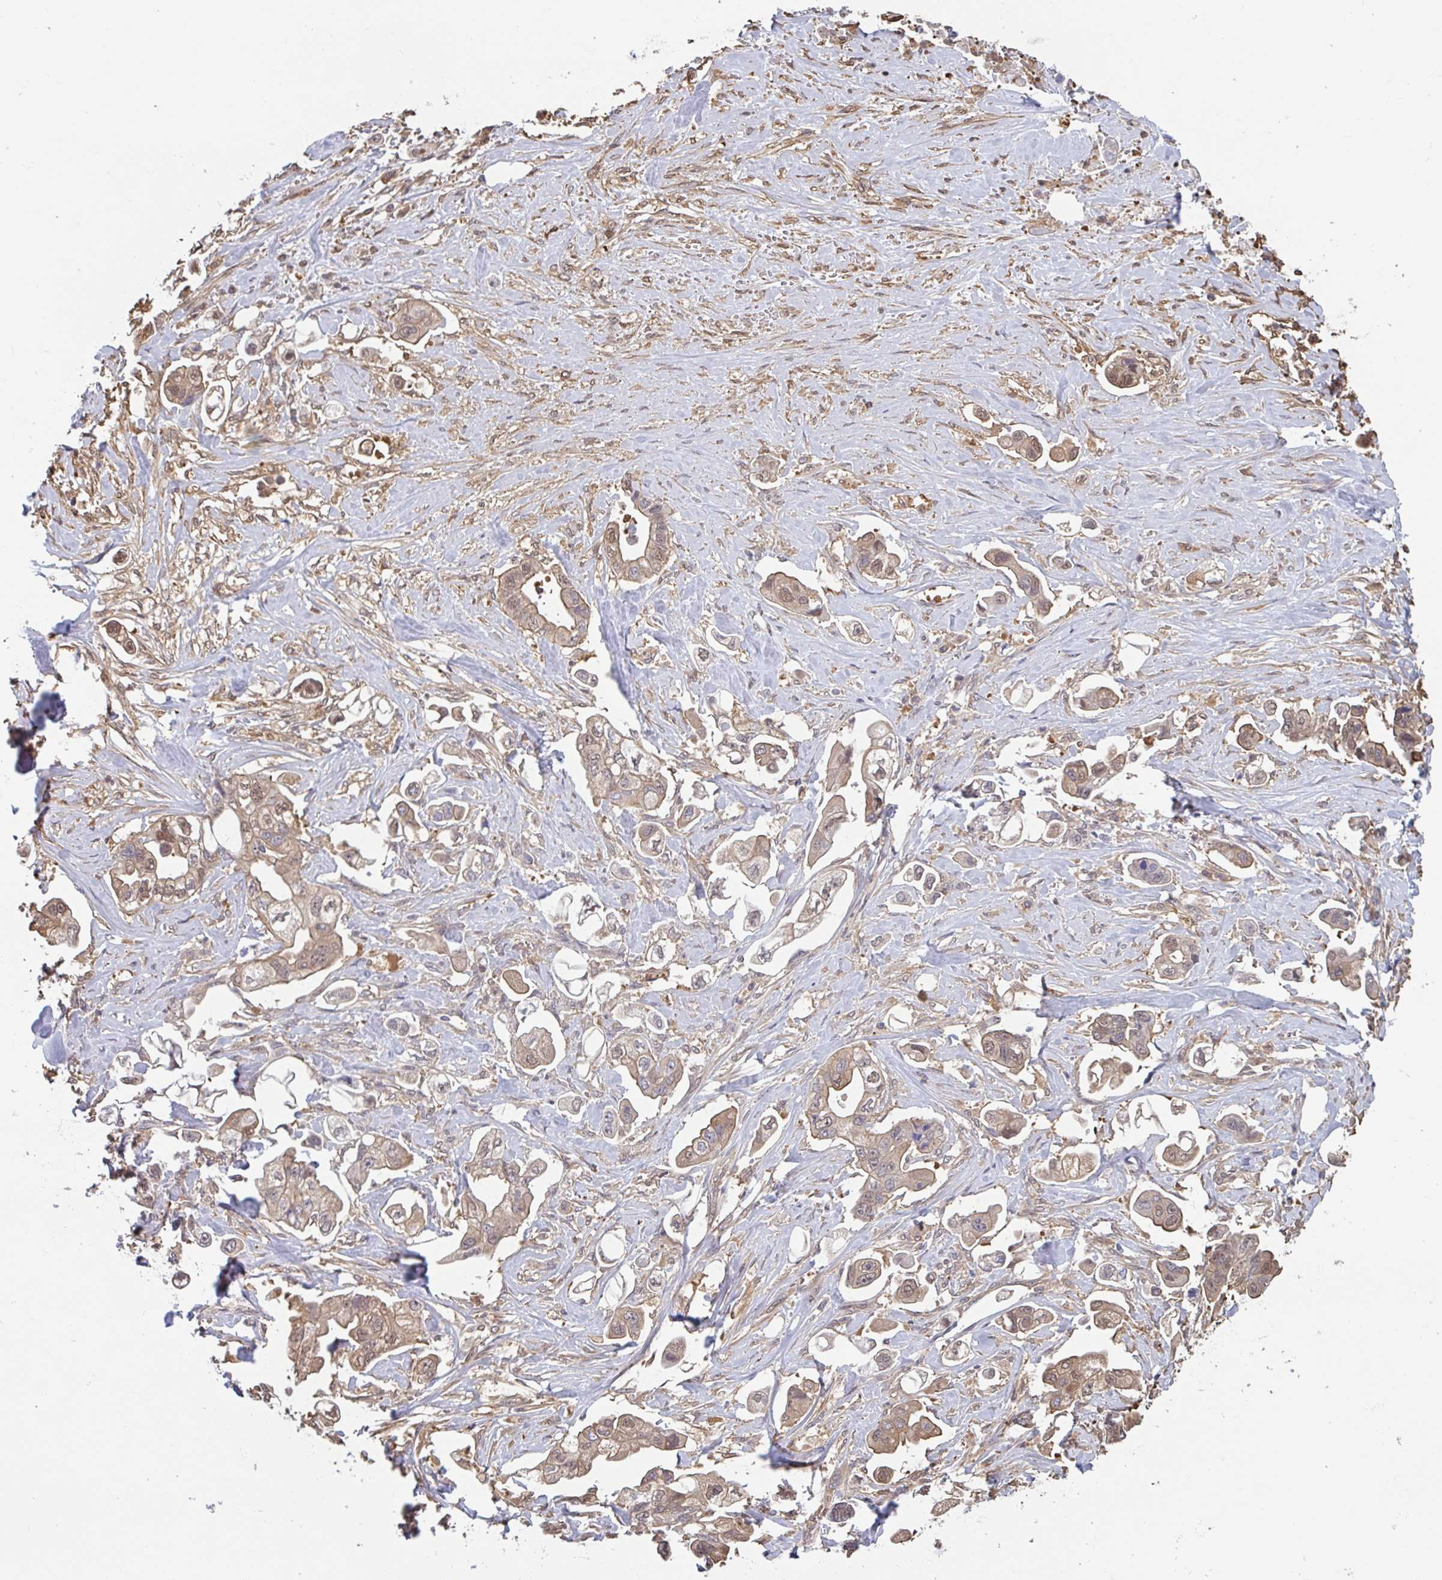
{"staining": {"intensity": "weak", "quantity": ">75%", "location": "cytoplasmic/membranous,nuclear"}, "tissue": "stomach cancer", "cell_type": "Tumor cells", "image_type": "cancer", "snomed": [{"axis": "morphology", "description": "Adenocarcinoma, NOS"}, {"axis": "topography", "description": "Stomach"}], "caption": "The micrograph displays immunohistochemical staining of stomach cancer. There is weak cytoplasmic/membranous and nuclear expression is appreciated in about >75% of tumor cells. The staining was performed using DAB (3,3'-diaminobenzidine) to visualize the protein expression in brown, while the nuclei were stained in blue with hematoxylin (Magnification: 20x).", "gene": "OTOP2", "patient": {"sex": "male", "age": 62}}